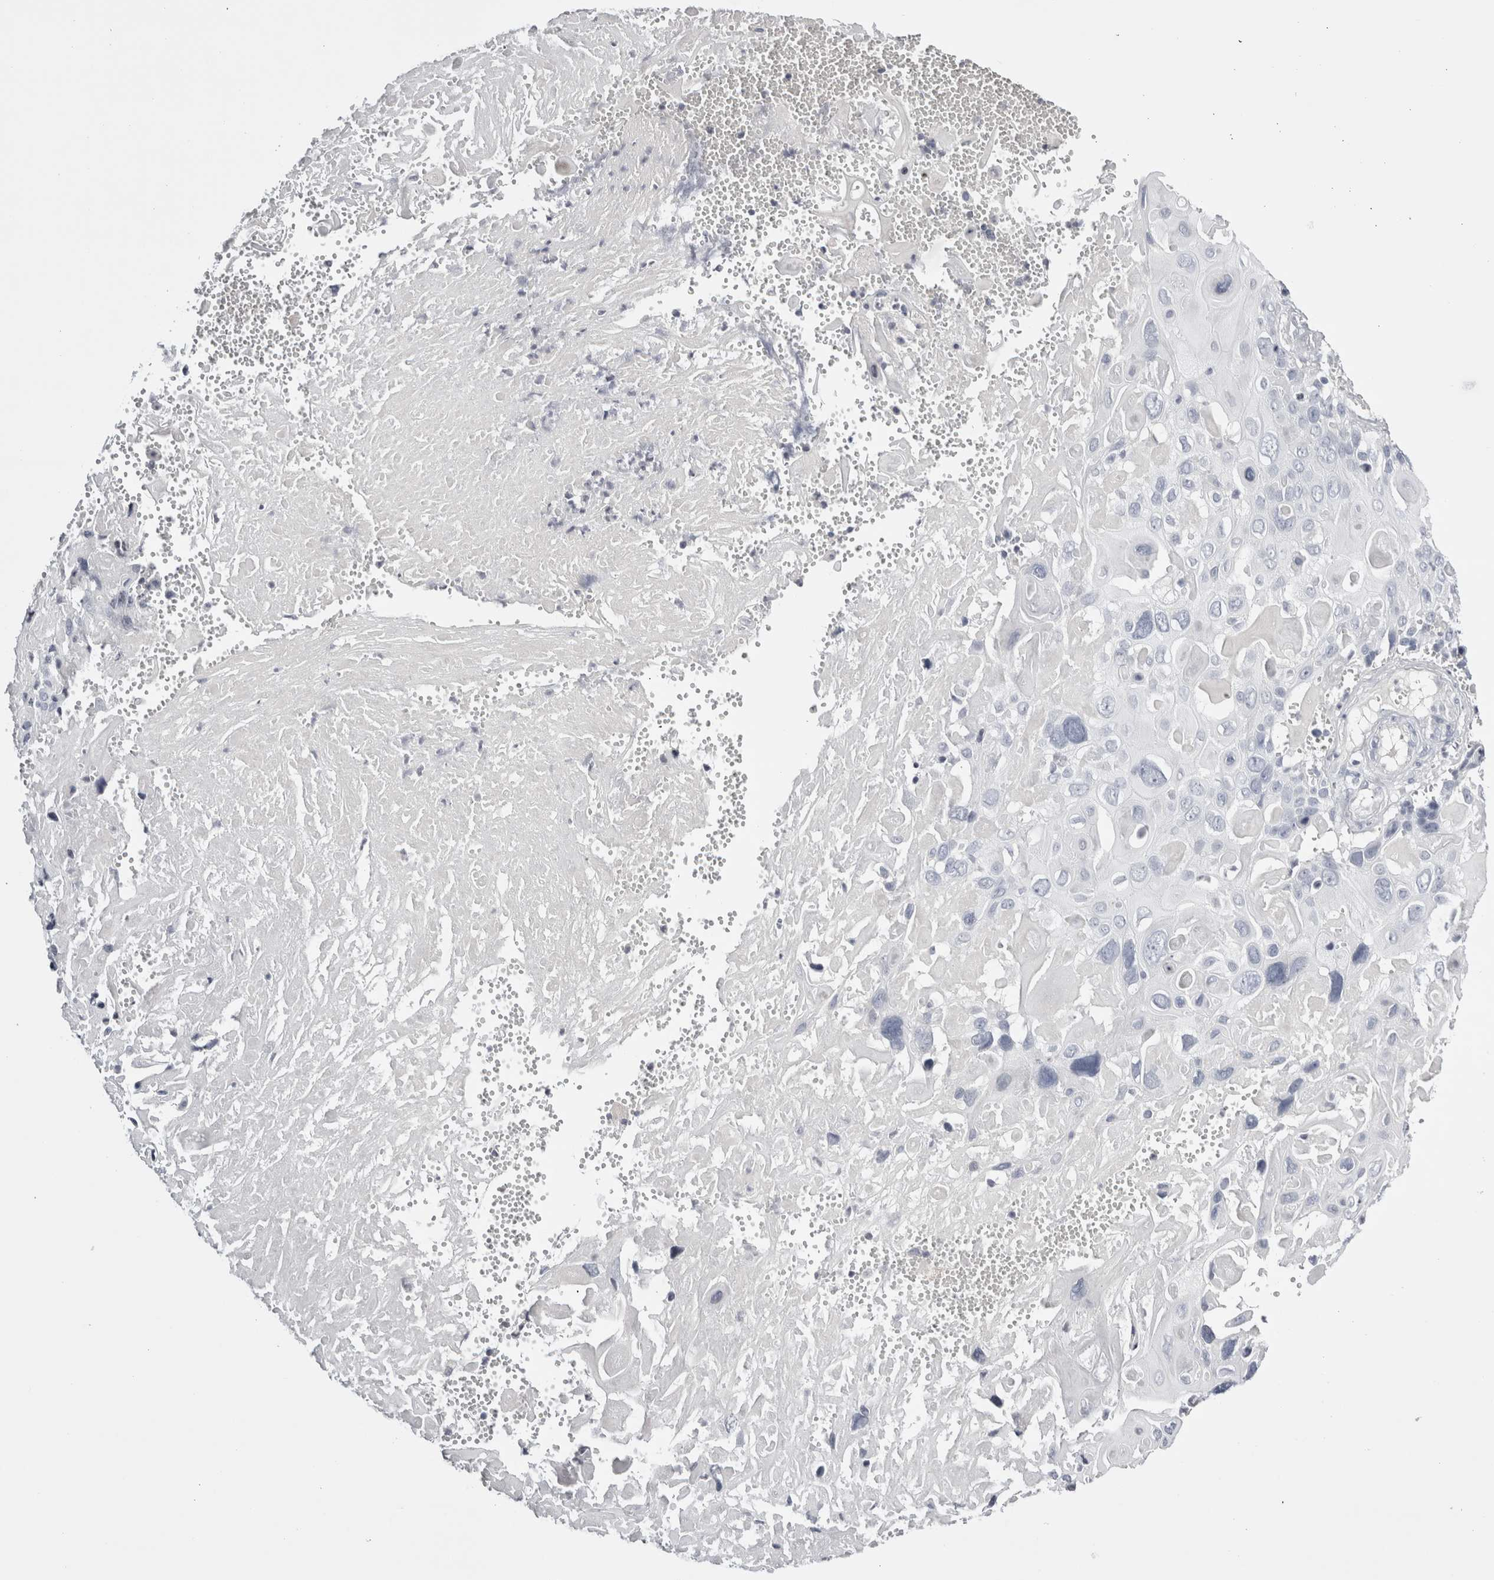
{"staining": {"intensity": "negative", "quantity": "none", "location": "none"}, "tissue": "cervical cancer", "cell_type": "Tumor cells", "image_type": "cancer", "snomed": [{"axis": "morphology", "description": "Squamous cell carcinoma, NOS"}, {"axis": "topography", "description": "Cervix"}], "caption": "Micrograph shows no significant protein positivity in tumor cells of cervical cancer (squamous cell carcinoma). The staining was performed using DAB (3,3'-diaminobenzidine) to visualize the protein expression in brown, while the nuclei were stained in blue with hematoxylin (Magnification: 20x).", "gene": "FNDC8", "patient": {"sex": "female", "age": 74}}